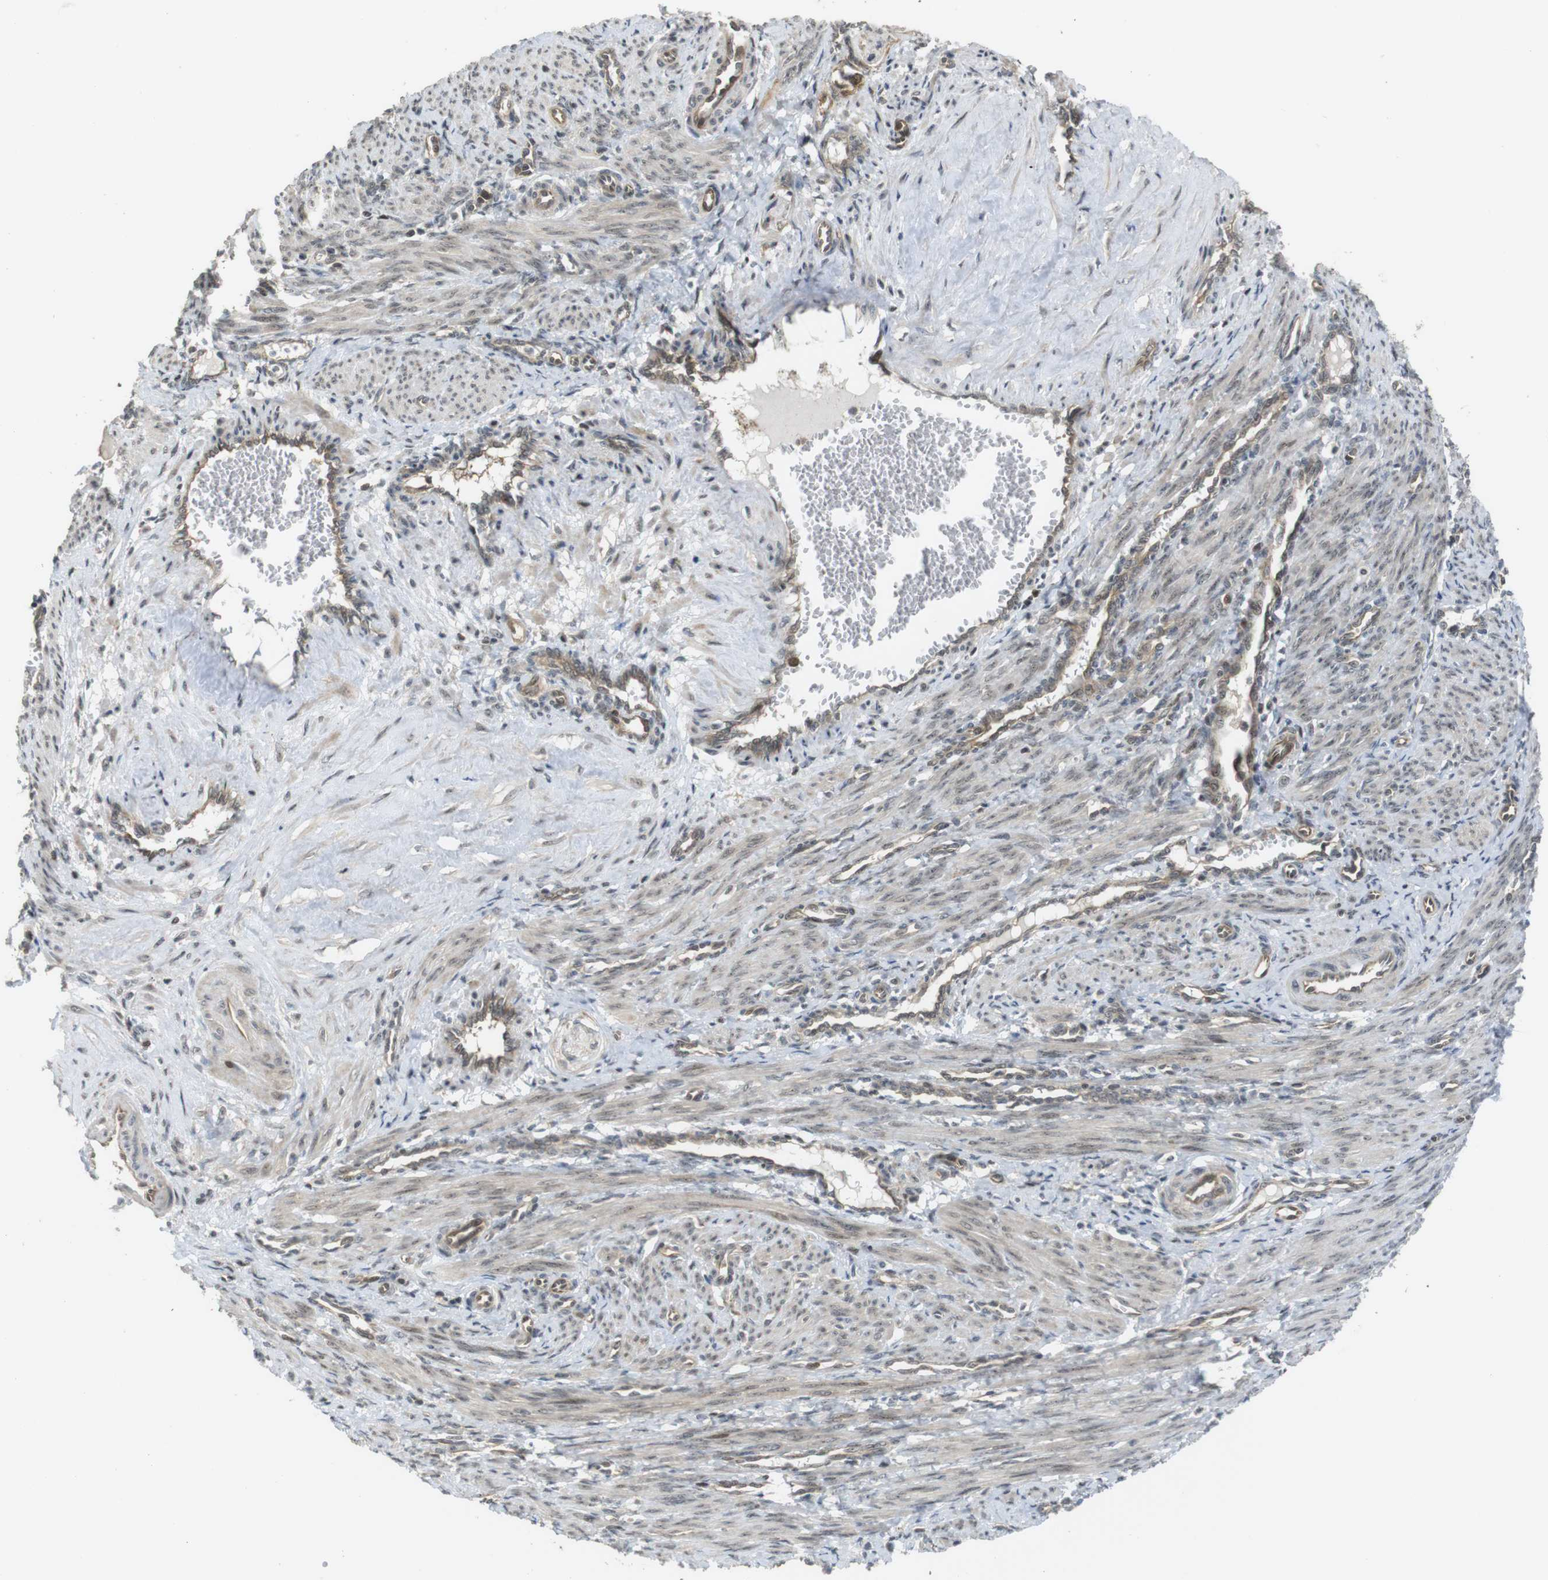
{"staining": {"intensity": "weak", "quantity": "<25%", "location": "cytoplasmic/membranous"}, "tissue": "smooth muscle", "cell_type": "Smooth muscle cells", "image_type": "normal", "snomed": [{"axis": "morphology", "description": "Normal tissue, NOS"}, {"axis": "topography", "description": "Endometrium"}], "caption": "Immunohistochemistry (IHC) of unremarkable human smooth muscle demonstrates no staining in smooth muscle cells. The staining was performed using DAB (3,3'-diaminobenzidine) to visualize the protein expression in brown, while the nuclei were stained in blue with hematoxylin (Magnification: 20x).", "gene": "CC2D1A", "patient": {"sex": "female", "age": 33}}